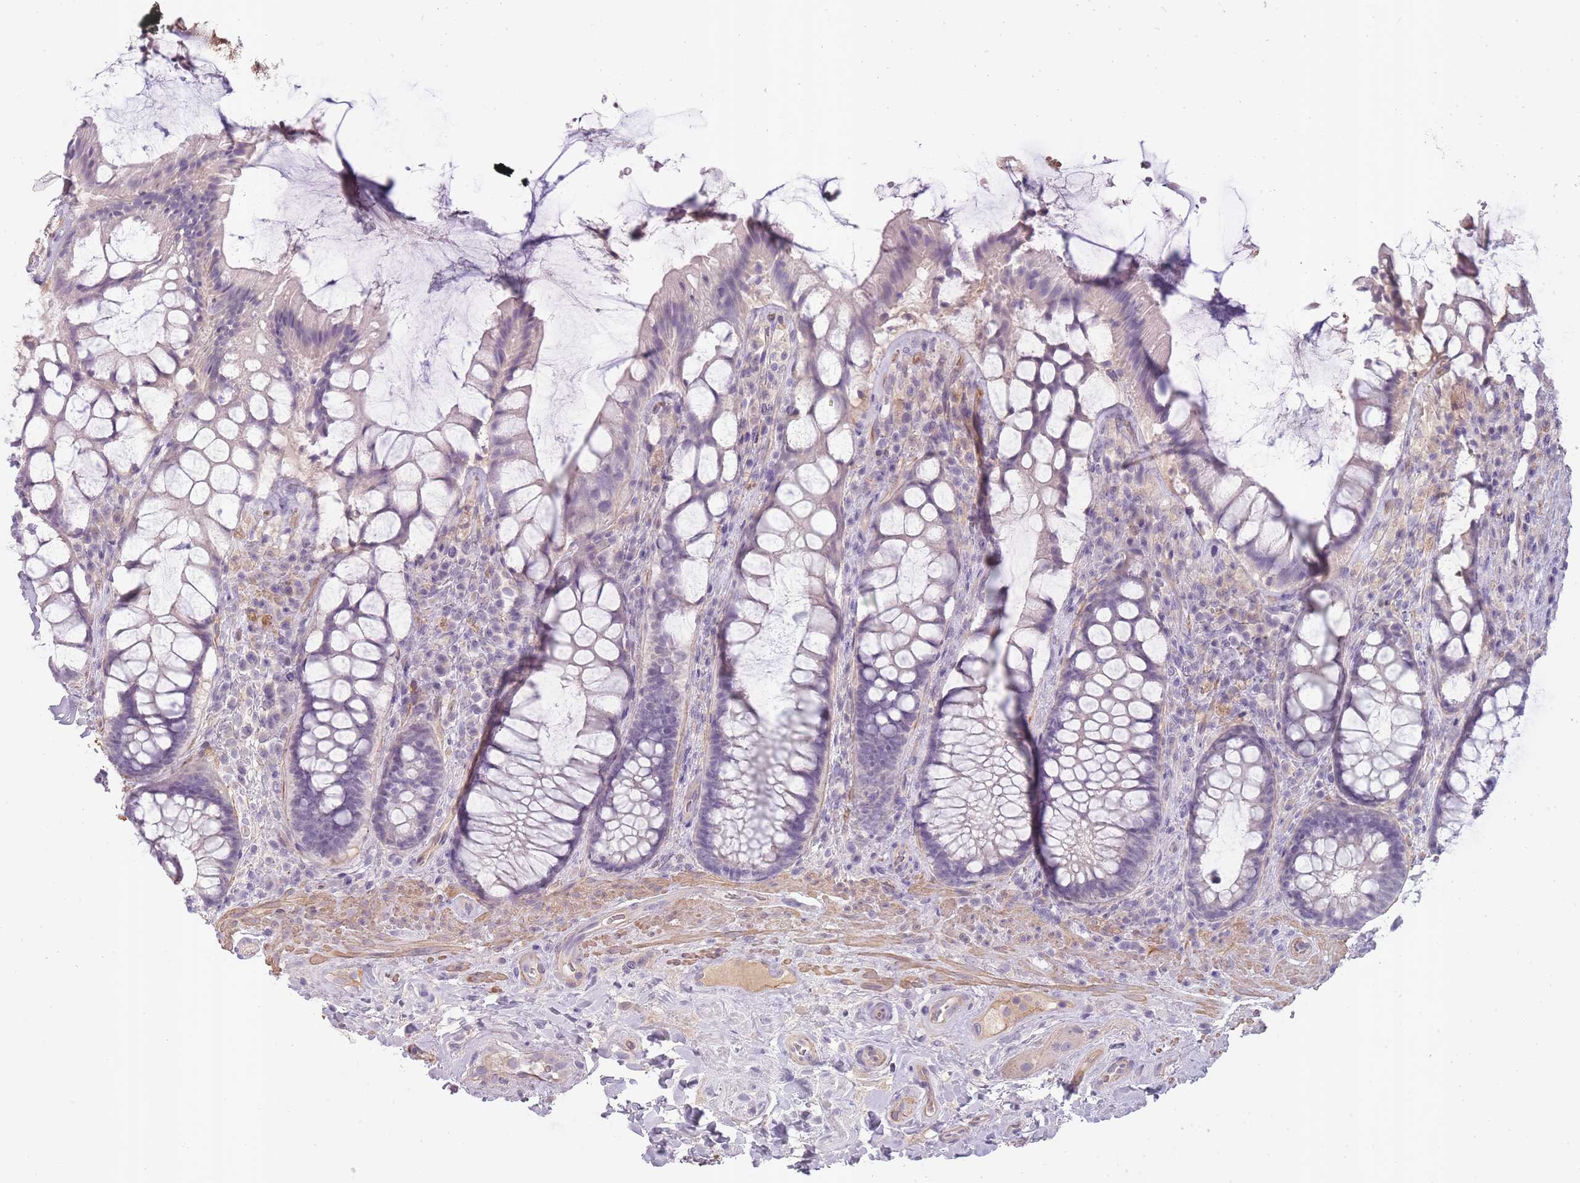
{"staining": {"intensity": "negative", "quantity": "none", "location": "none"}, "tissue": "rectum", "cell_type": "Glandular cells", "image_type": "normal", "snomed": [{"axis": "morphology", "description": "Normal tissue, NOS"}, {"axis": "topography", "description": "Rectum"}], "caption": "An immunohistochemistry histopathology image of normal rectum is shown. There is no staining in glandular cells of rectum.", "gene": "SLC8A2", "patient": {"sex": "female", "age": 58}}